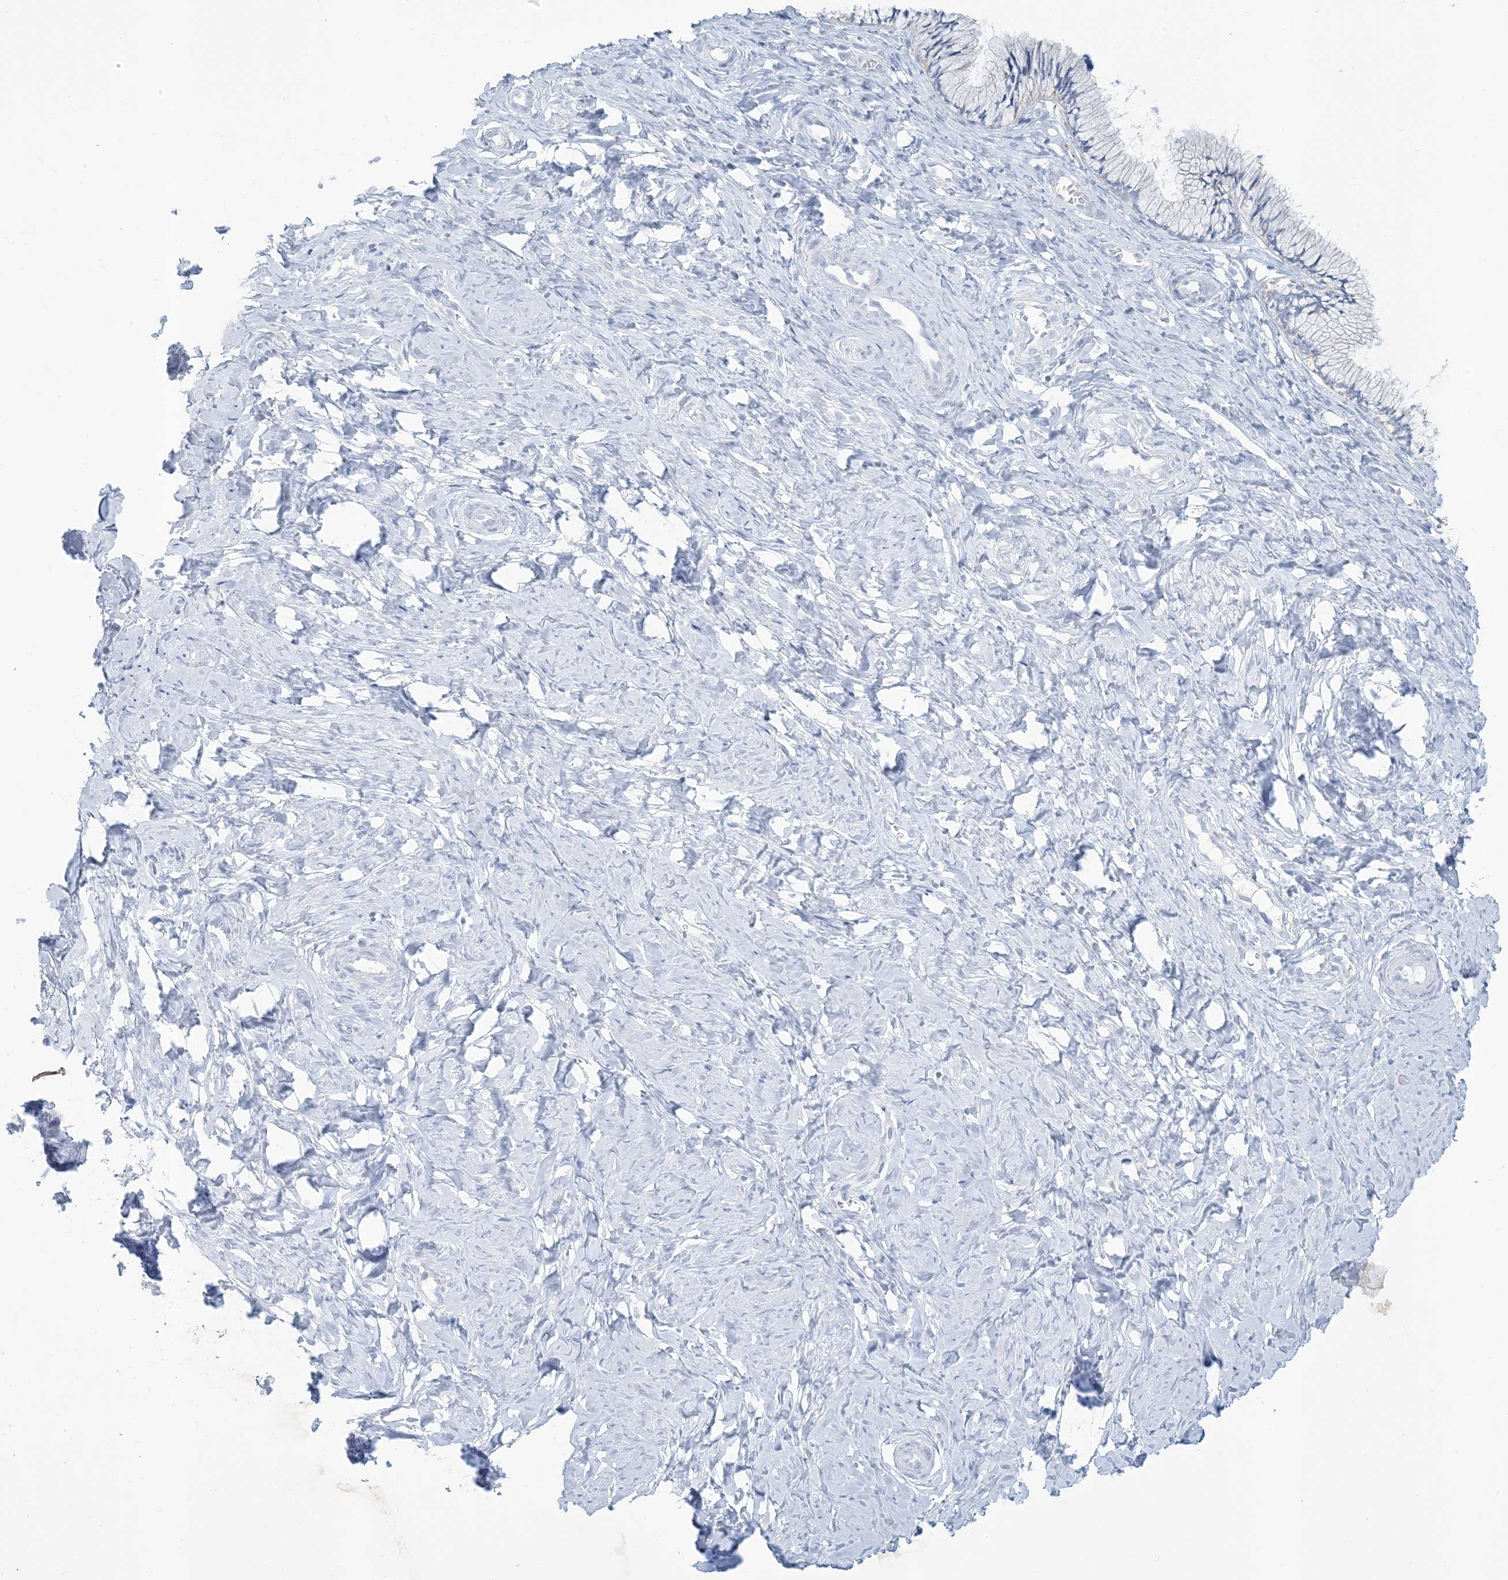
{"staining": {"intensity": "negative", "quantity": "none", "location": "none"}, "tissue": "cervix", "cell_type": "Glandular cells", "image_type": "normal", "snomed": [{"axis": "morphology", "description": "Normal tissue, NOS"}, {"axis": "topography", "description": "Cervix"}], "caption": "Immunohistochemical staining of benign cervix shows no significant staining in glandular cells.", "gene": "ZDHHC4", "patient": {"sex": "female", "age": 27}}